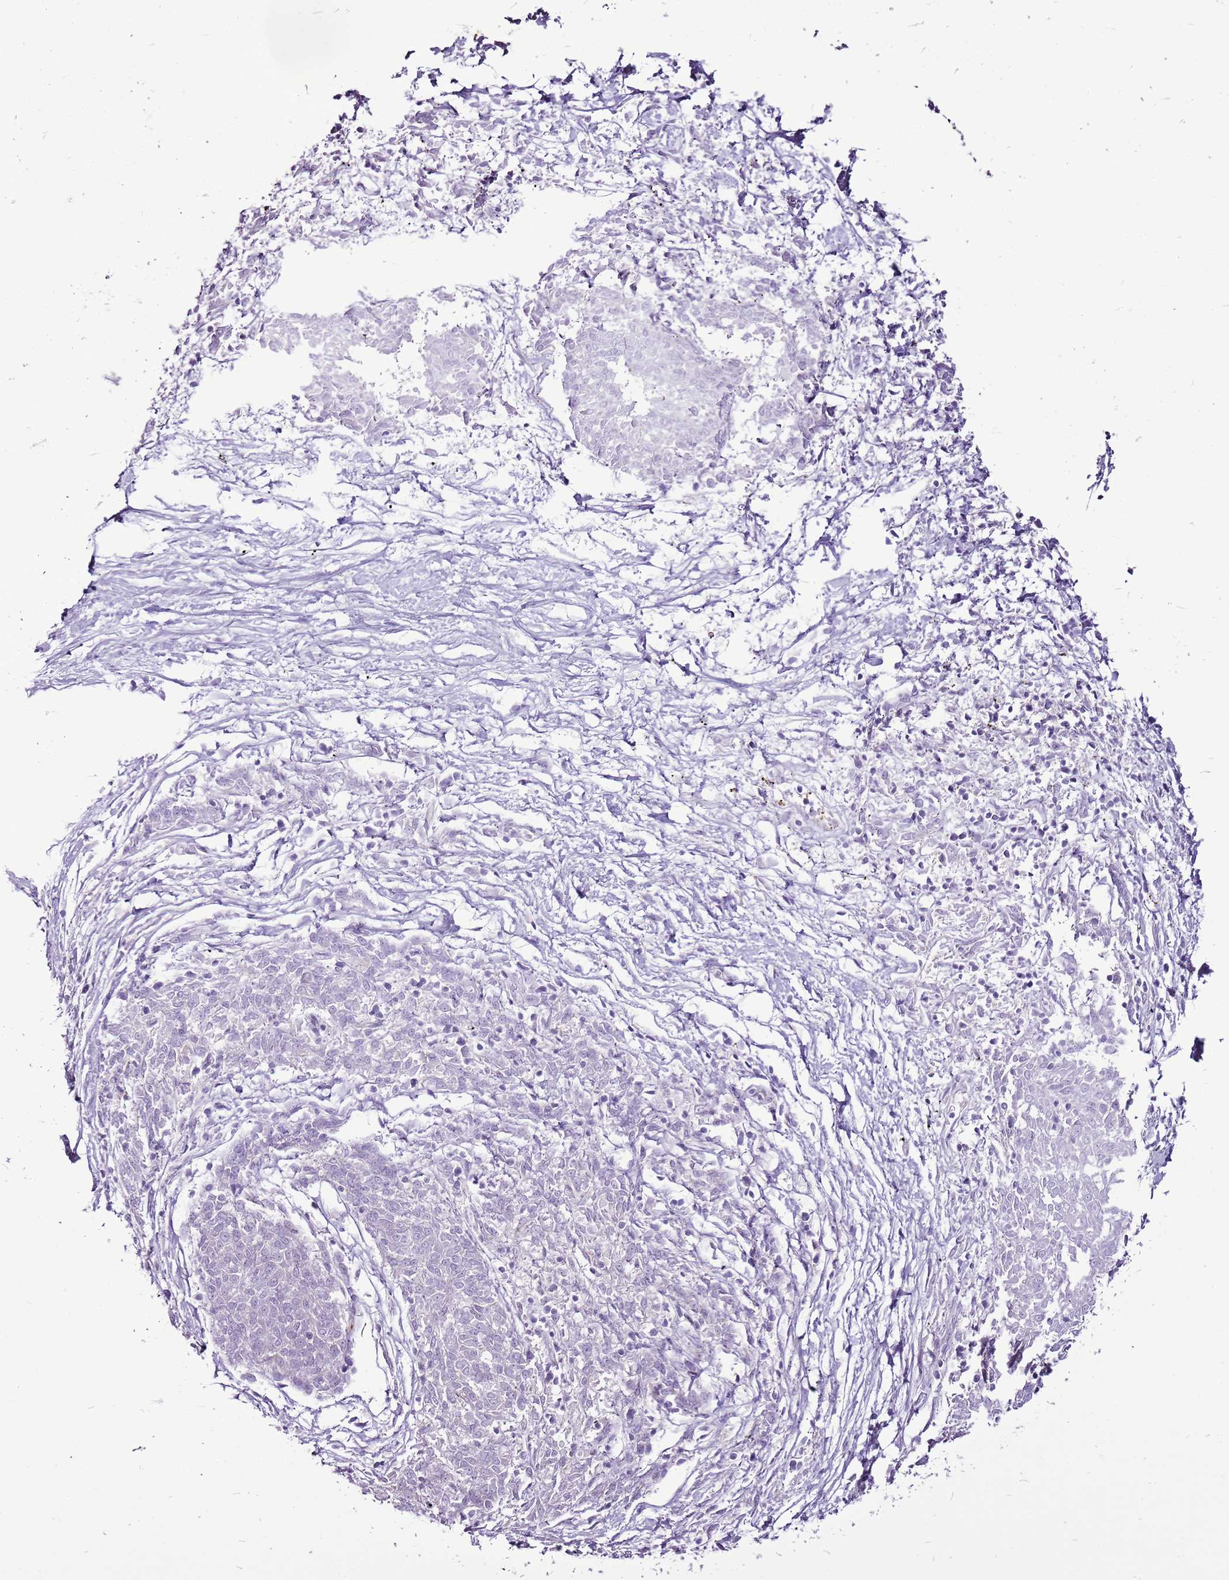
{"staining": {"intensity": "negative", "quantity": "none", "location": "none"}, "tissue": "melanoma", "cell_type": "Tumor cells", "image_type": "cancer", "snomed": [{"axis": "morphology", "description": "Malignant melanoma, NOS"}, {"axis": "topography", "description": "Skin"}], "caption": "An immunohistochemistry (IHC) micrograph of malignant melanoma is shown. There is no staining in tumor cells of malignant melanoma. (DAB (3,3'-diaminobenzidine) immunohistochemistry (IHC) with hematoxylin counter stain).", "gene": "CHAC2", "patient": {"sex": "female", "age": 72}}